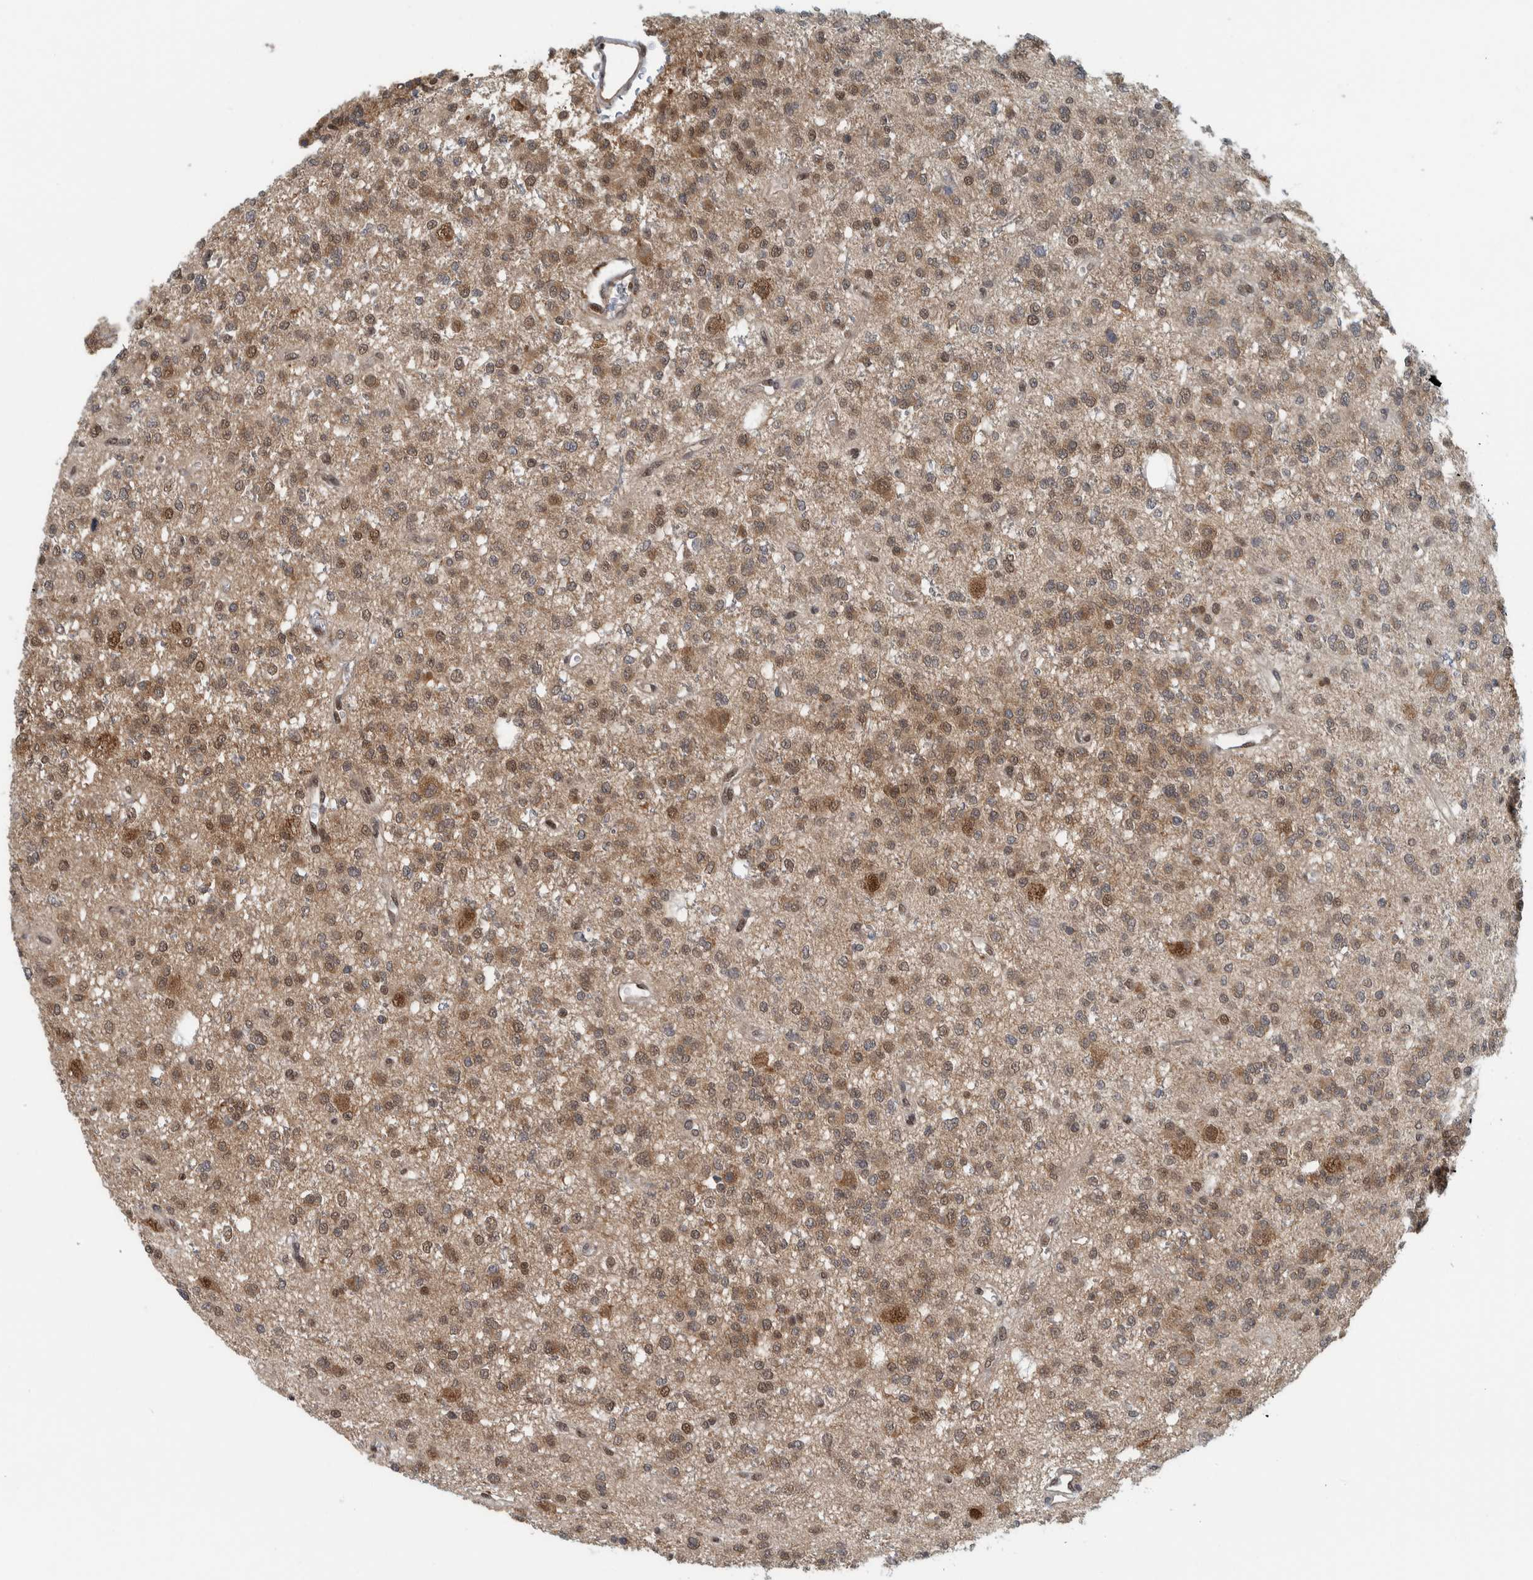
{"staining": {"intensity": "moderate", "quantity": ">75%", "location": "cytoplasmic/membranous,nuclear"}, "tissue": "glioma", "cell_type": "Tumor cells", "image_type": "cancer", "snomed": [{"axis": "morphology", "description": "Glioma, malignant, Low grade"}, {"axis": "topography", "description": "Brain"}], "caption": "Protein analysis of glioma tissue displays moderate cytoplasmic/membranous and nuclear staining in about >75% of tumor cells.", "gene": "COPS3", "patient": {"sex": "male", "age": 38}}